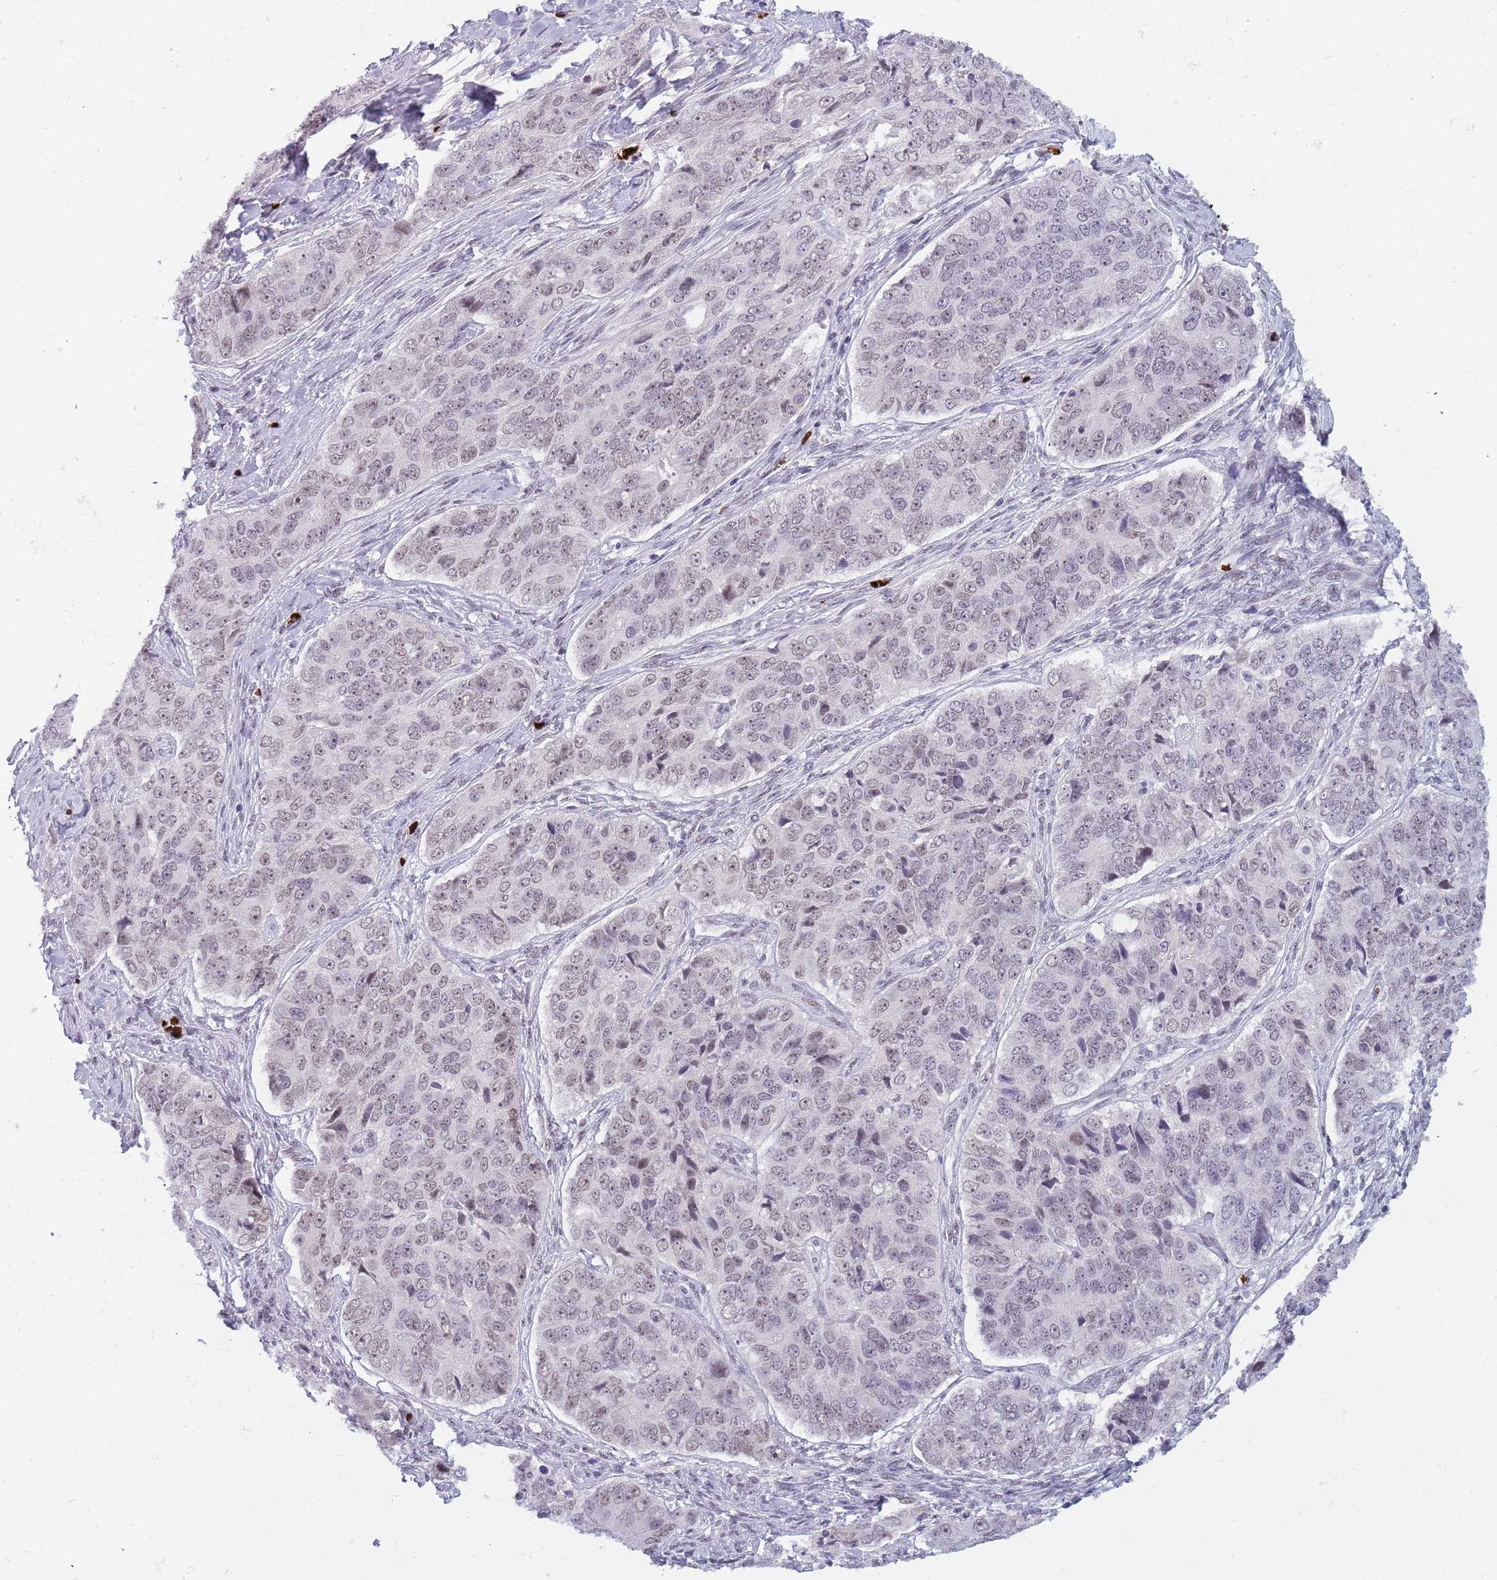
{"staining": {"intensity": "weak", "quantity": ">75%", "location": "nuclear"}, "tissue": "ovarian cancer", "cell_type": "Tumor cells", "image_type": "cancer", "snomed": [{"axis": "morphology", "description": "Carcinoma, endometroid"}, {"axis": "topography", "description": "Ovary"}], "caption": "Immunohistochemistry (IHC) histopathology image of ovarian cancer stained for a protein (brown), which reveals low levels of weak nuclear positivity in about >75% of tumor cells.", "gene": "LYPD6B", "patient": {"sex": "female", "age": 51}}